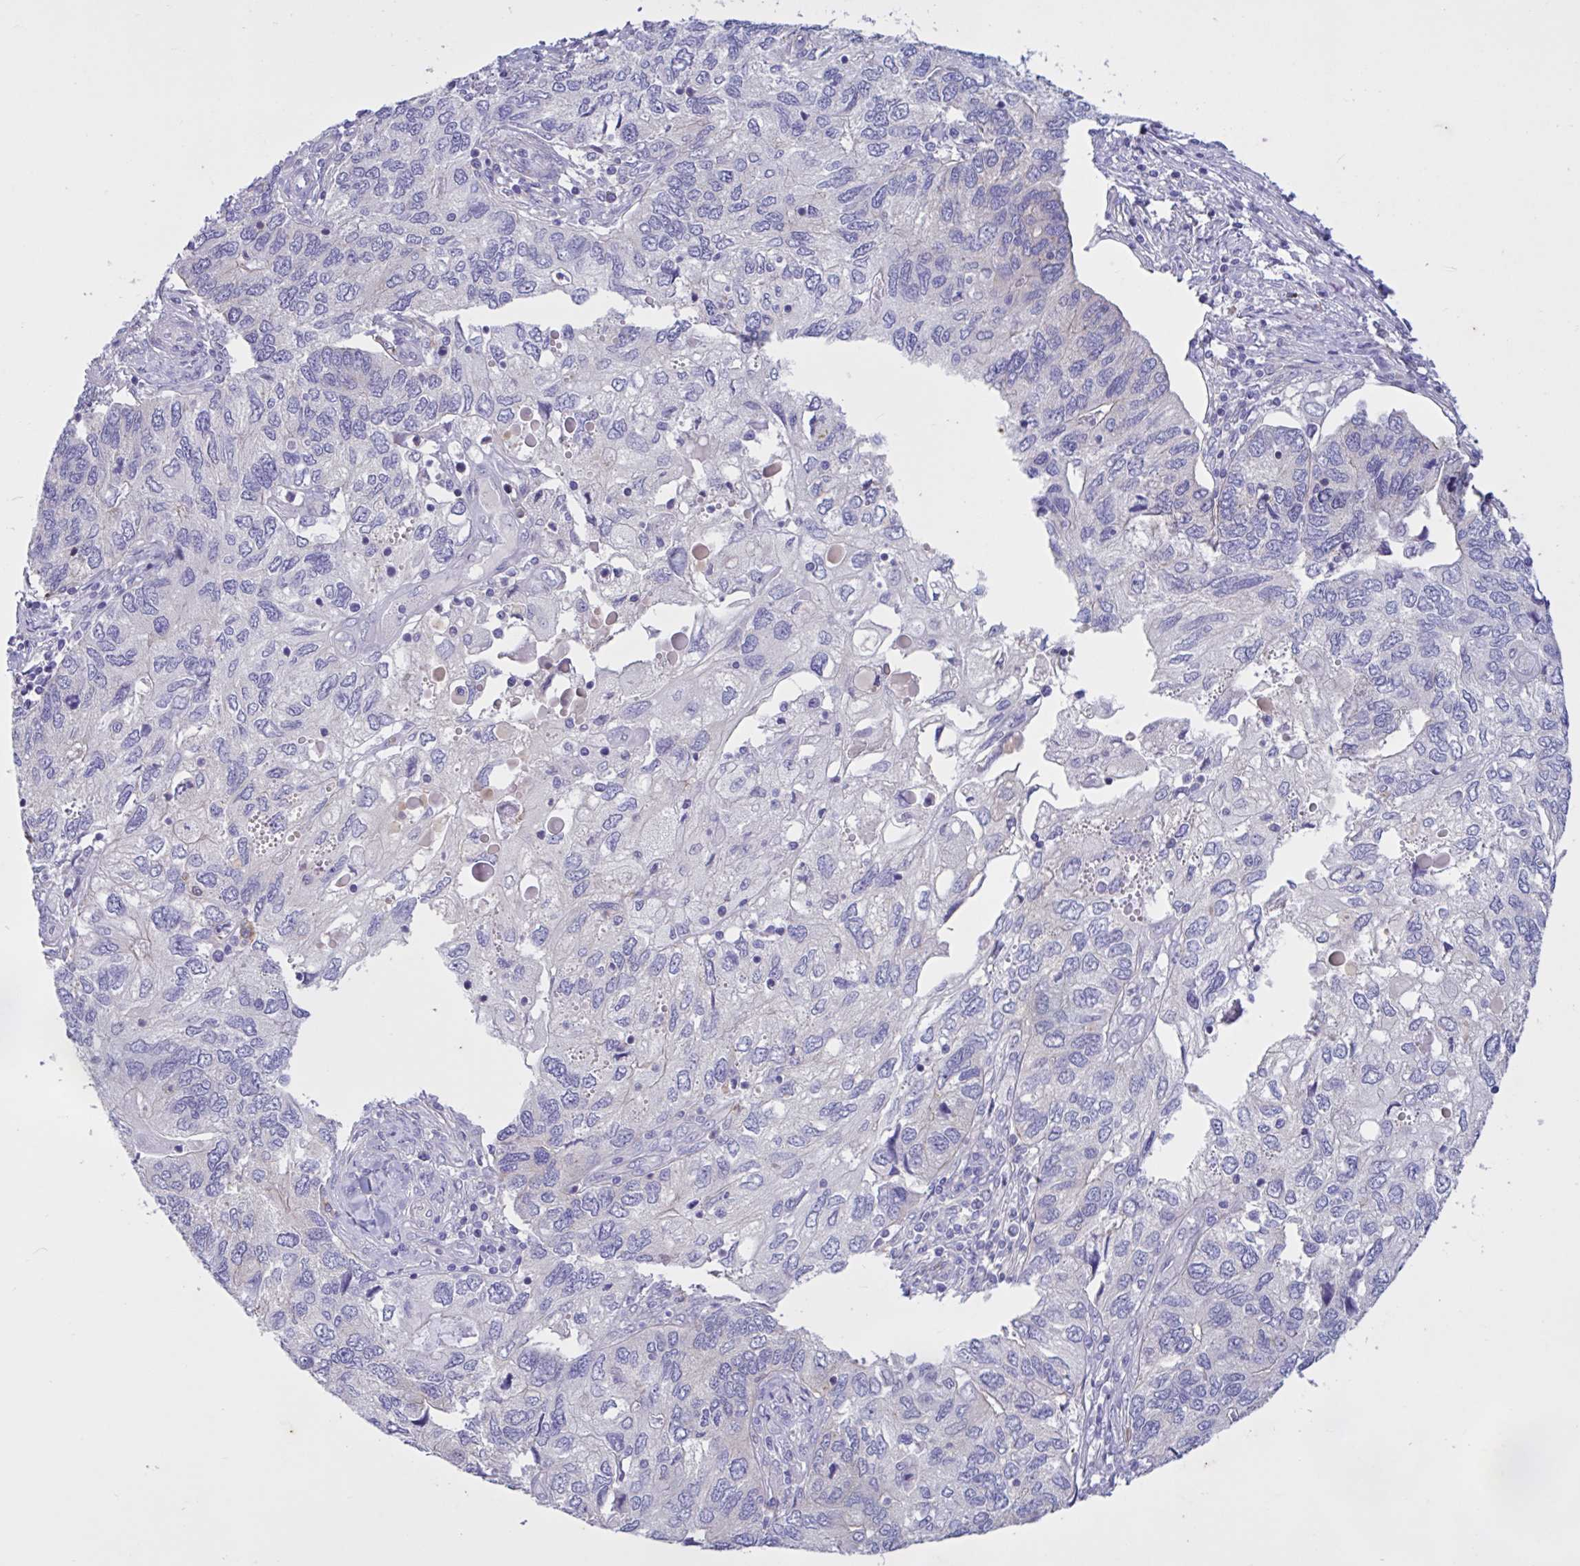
{"staining": {"intensity": "negative", "quantity": "none", "location": "none"}, "tissue": "endometrial cancer", "cell_type": "Tumor cells", "image_type": "cancer", "snomed": [{"axis": "morphology", "description": "Carcinoma, NOS"}, {"axis": "topography", "description": "Uterus"}], "caption": "The histopathology image exhibits no staining of tumor cells in carcinoma (endometrial).", "gene": "SLC66A1", "patient": {"sex": "female", "age": 76}}